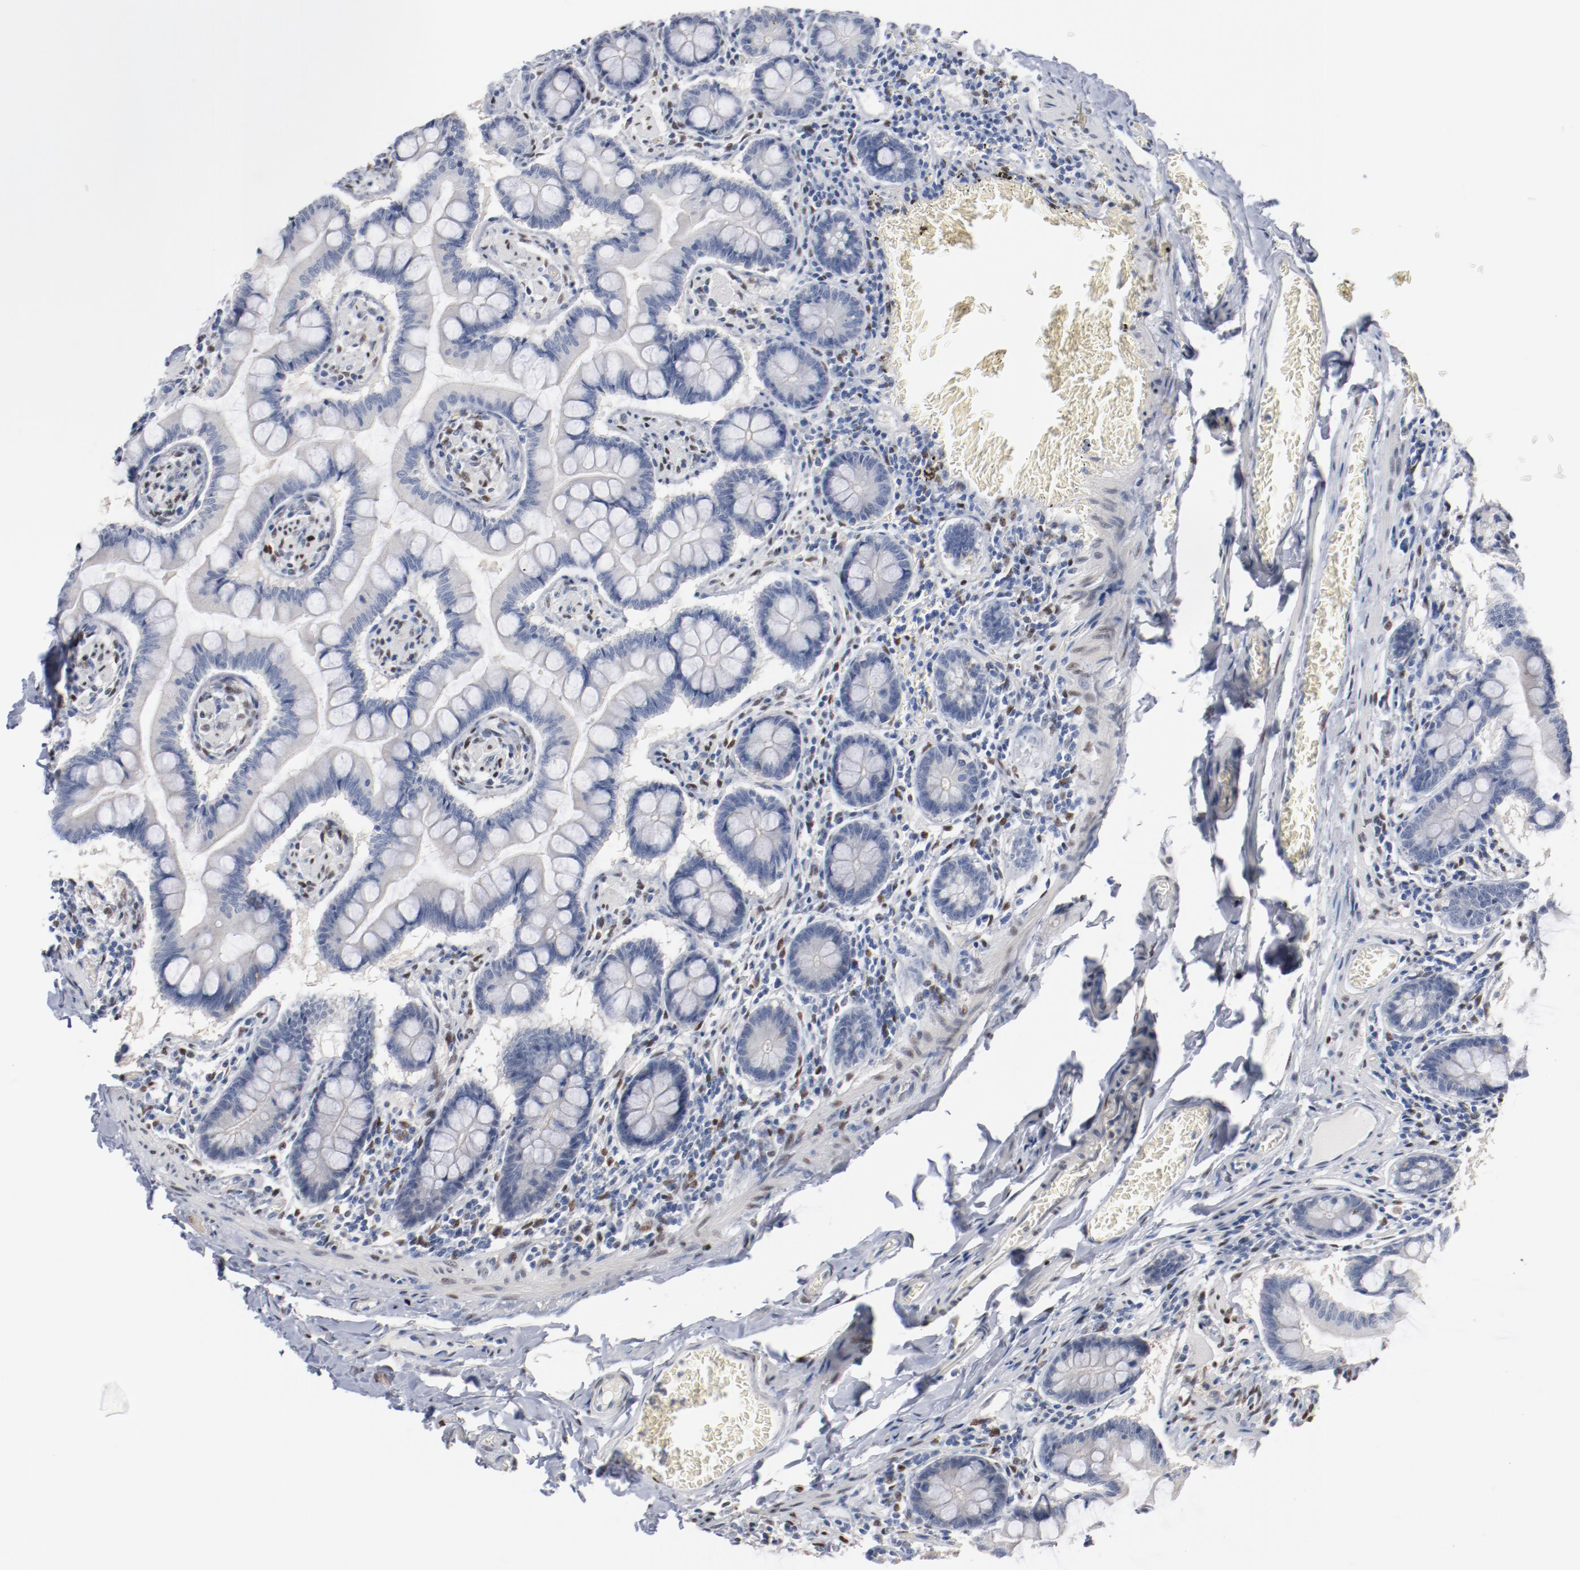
{"staining": {"intensity": "negative", "quantity": "none", "location": "none"}, "tissue": "small intestine", "cell_type": "Glandular cells", "image_type": "normal", "snomed": [{"axis": "morphology", "description": "Normal tissue, NOS"}, {"axis": "topography", "description": "Small intestine"}], "caption": "Small intestine was stained to show a protein in brown. There is no significant expression in glandular cells. Nuclei are stained in blue.", "gene": "ZEB2", "patient": {"sex": "male", "age": 41}}